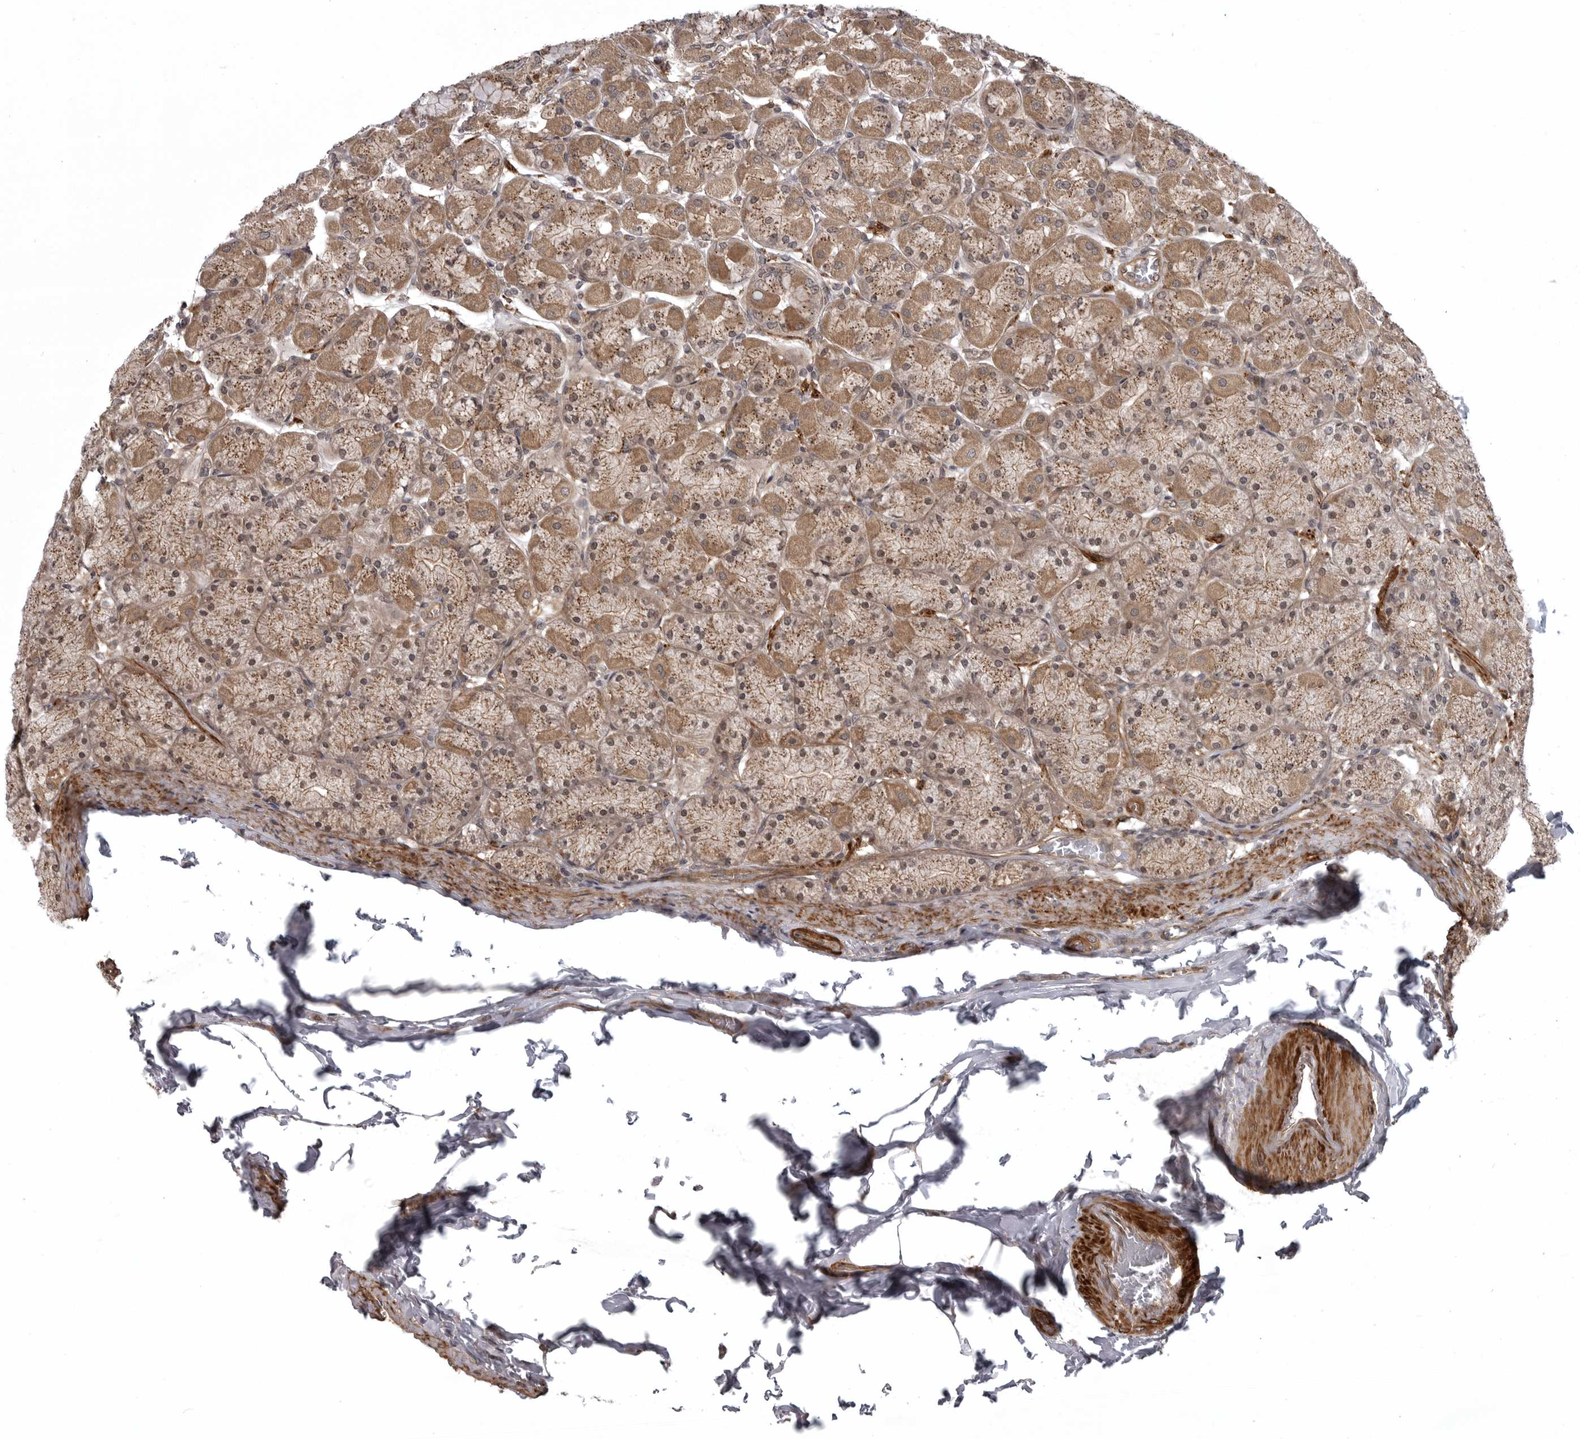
{"staining": {"intensity": "moderate", "quantity": ">75%", "location": "cytoplasmic/membranous,nuclear"}, "tissue": "stomach", "cell_type": "Glandular cells", "image_type": "normal", "snomed": [{"axis": "morphology", "description": "Normal tissue, NOS"}, {"axis": "topography", "description": "Stomach, upper"}], "caption": "A micrograph showing moderate cytoplasmic/membranous,nuclear staining in approximately >75% of glandular cells in benign stomach, as visualized by brown immunohistochemical staining.", "gene": "SNX16", "patient": {"sex": "female", "age": 56}}